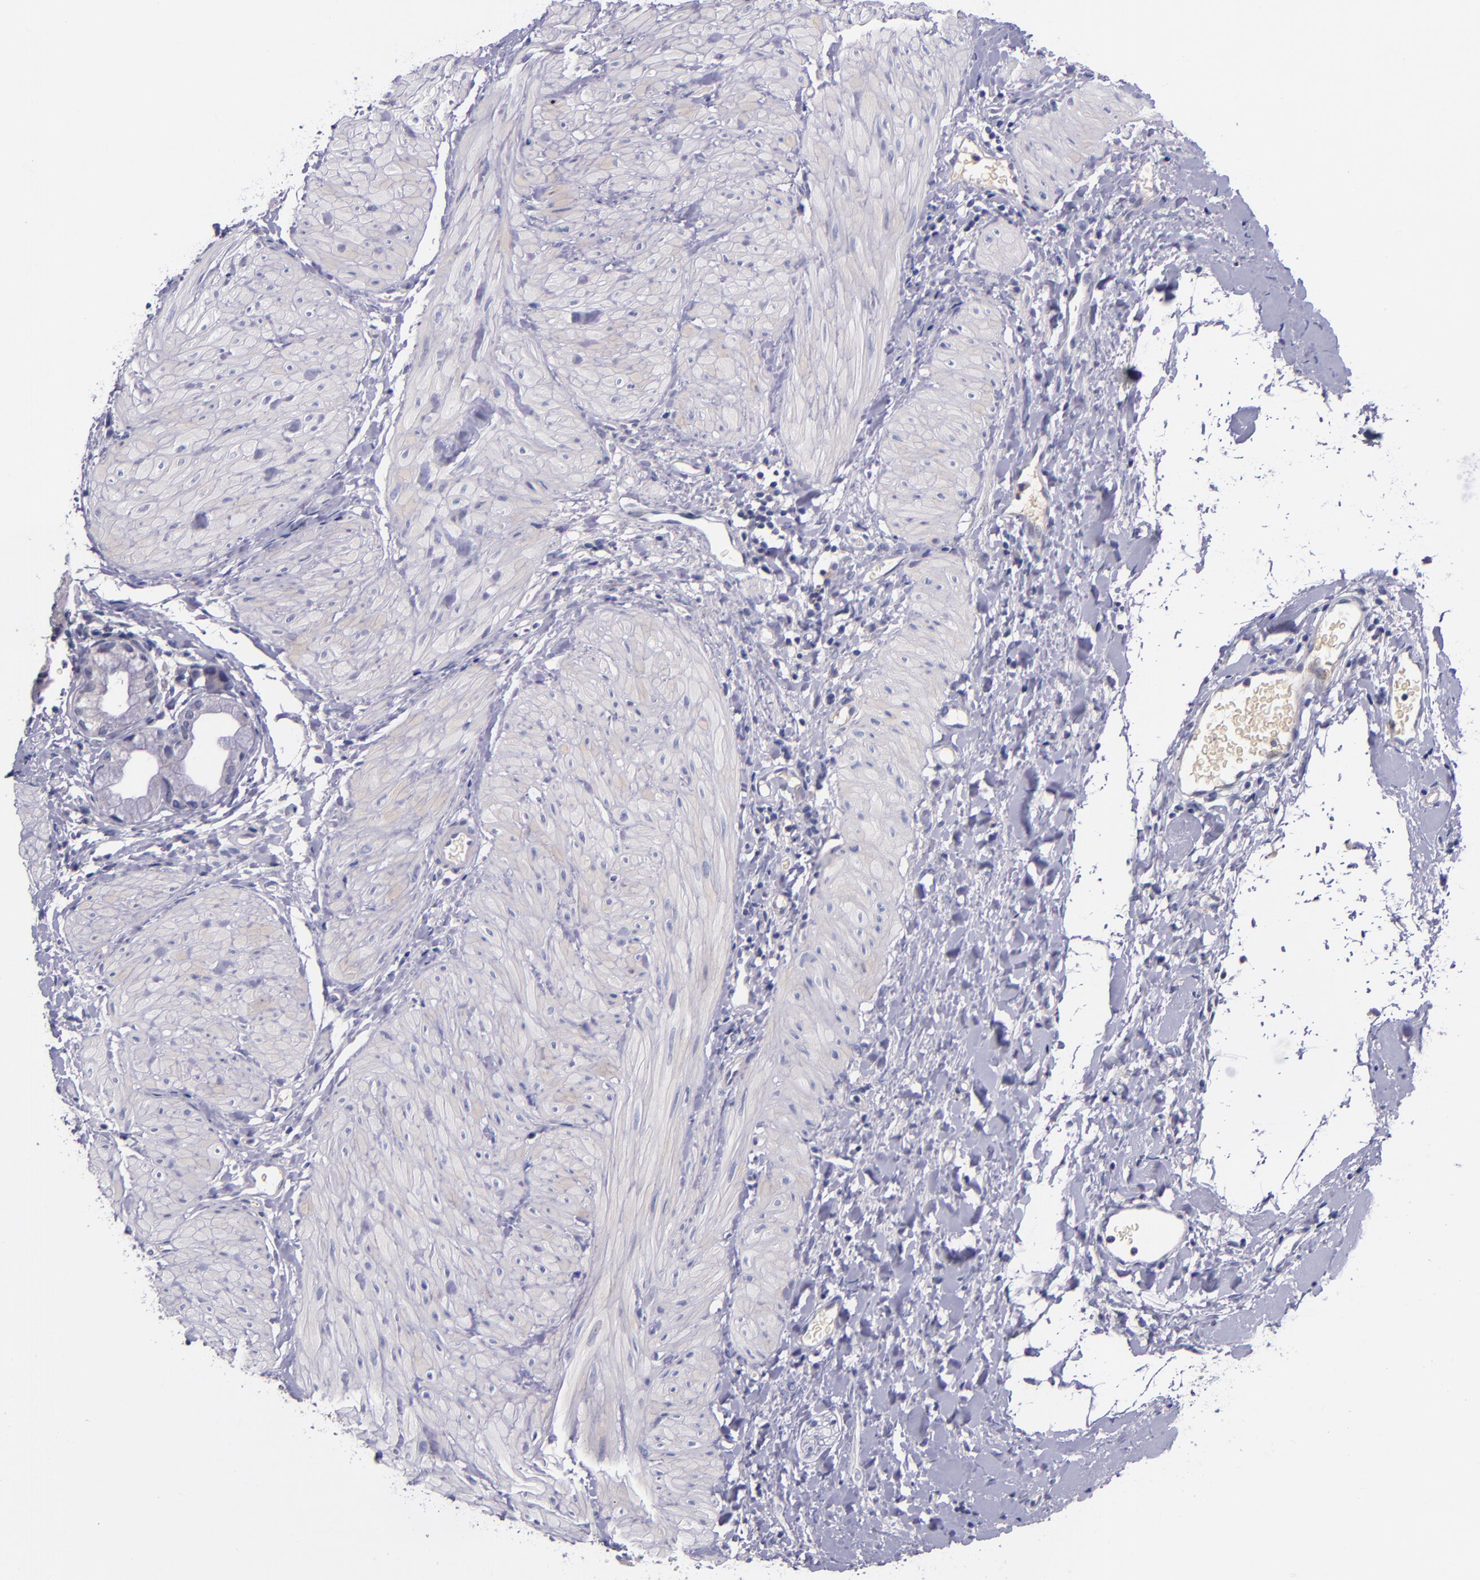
{"staining": {"intensity": "negative", "quantity": "none", "location": "none"}, "tissue": "gallbladder", "cell_type": "Glandular cells", "image_type": "normal", "snomed": [{"axis": "morphology", "description": "Normal tissue, NOS"}, {"axis": "morphology", "description": "Inflammation, NOS"}, {"axis": "topography", "description": "Gallbladder"}], "caption": "Immunohistochemistry (IHC) image of unremarkable gallbladder stained for a protein (brown), which reveals no positivity in glandular cells. The staining is performed using DAB (3,3'-diaminobenzidine) brown chromogen with nuclei counter-stained in using hematoxylin.", "gene": "RBP4", "patient": {"sex": "male", "age": 66}}